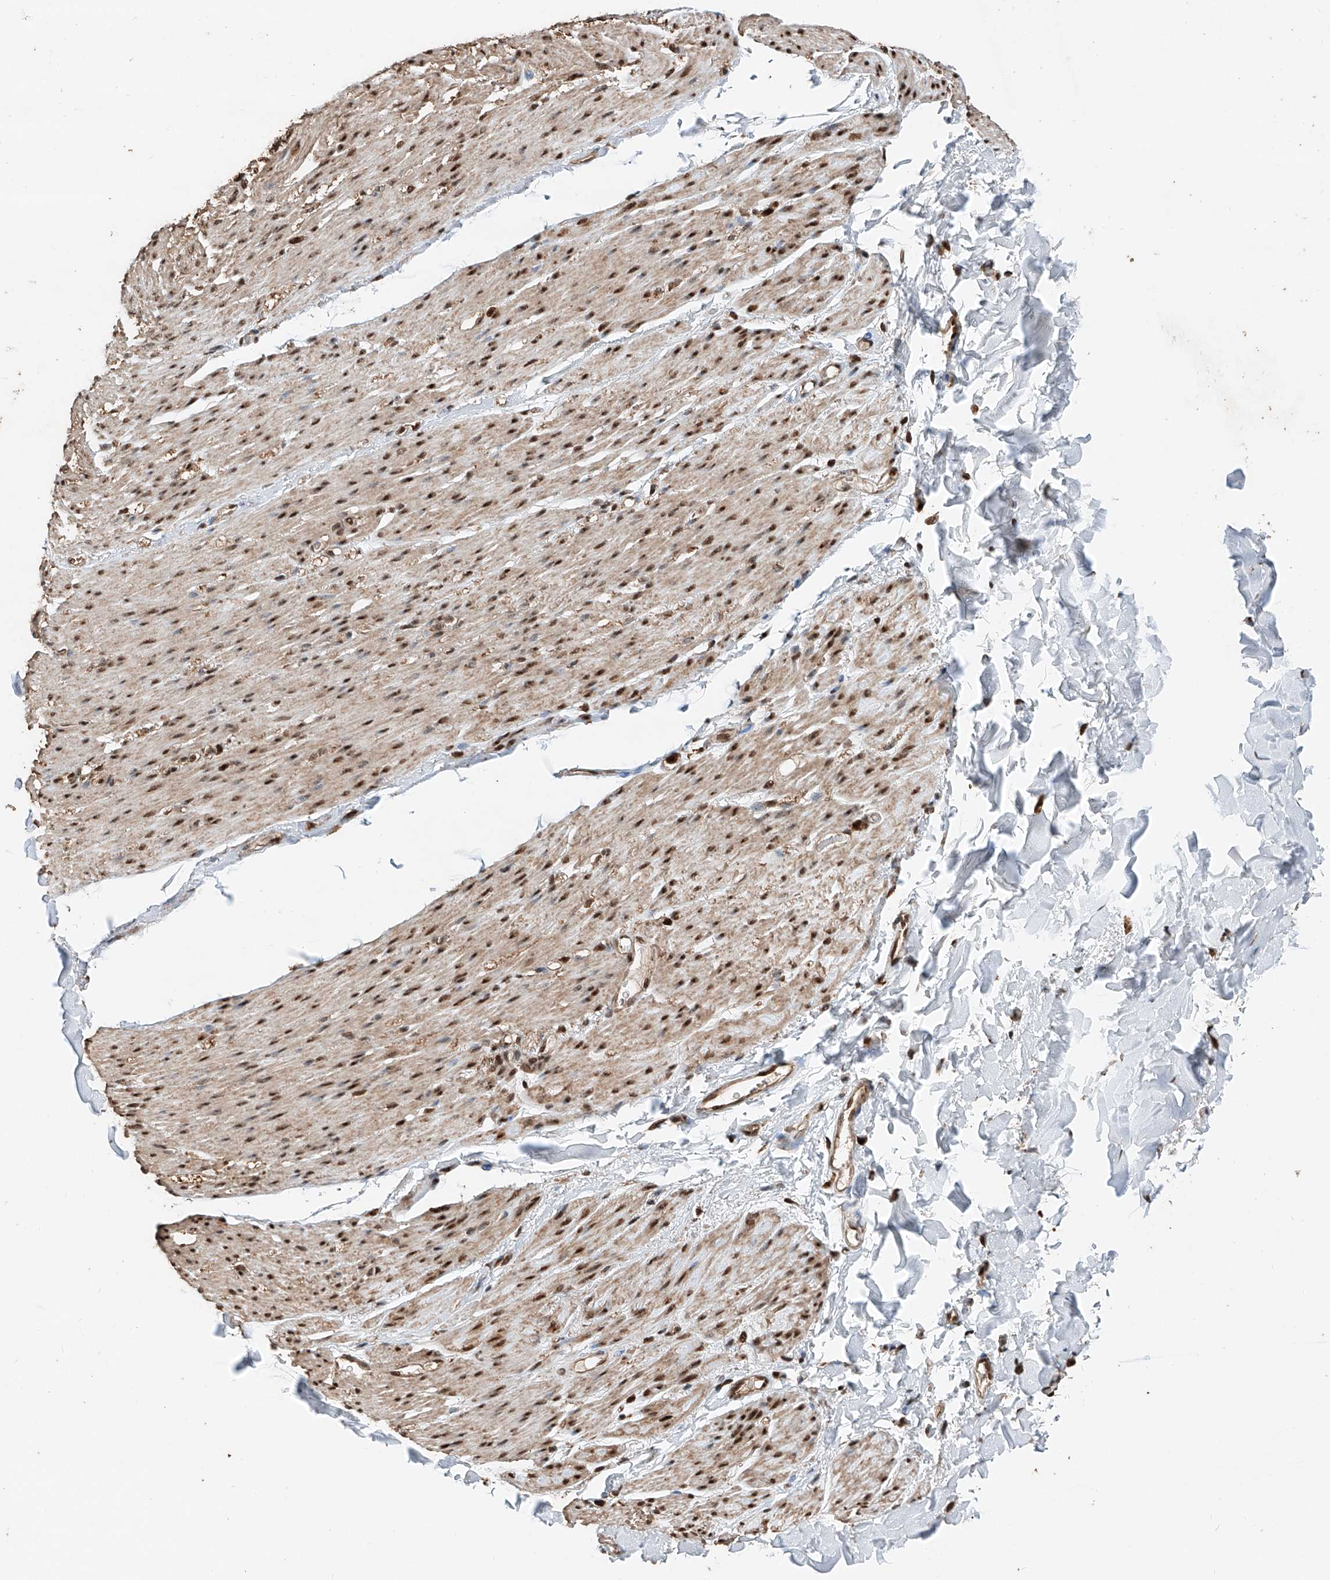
{"staining": {"intensity": "moderate", "quantity": ">75%", "location": "cytoplasmic/membranous,nuclear"}, "tissue": "smooth muscle", "cell_type": "Smooth muscle cells", "image_type": "normal", "snomed": [{"axis": "morphology", "description": "Normal tissue, NOS"}, {"axis": "topography", "description": "Colon"}, {"axis": "topography", "description": "Peripheral nerve tissue"}], "caption": "This histopathology image reveals immunohistochemistry (IHC) staining of normal human smooth muscle, with medium moderate cytoplasmic/membranous,nuclear staining in approximately >75% of smooth muscle cells.", "gene": "RMND1", "patient": {"sex": "female", "age": 61}}